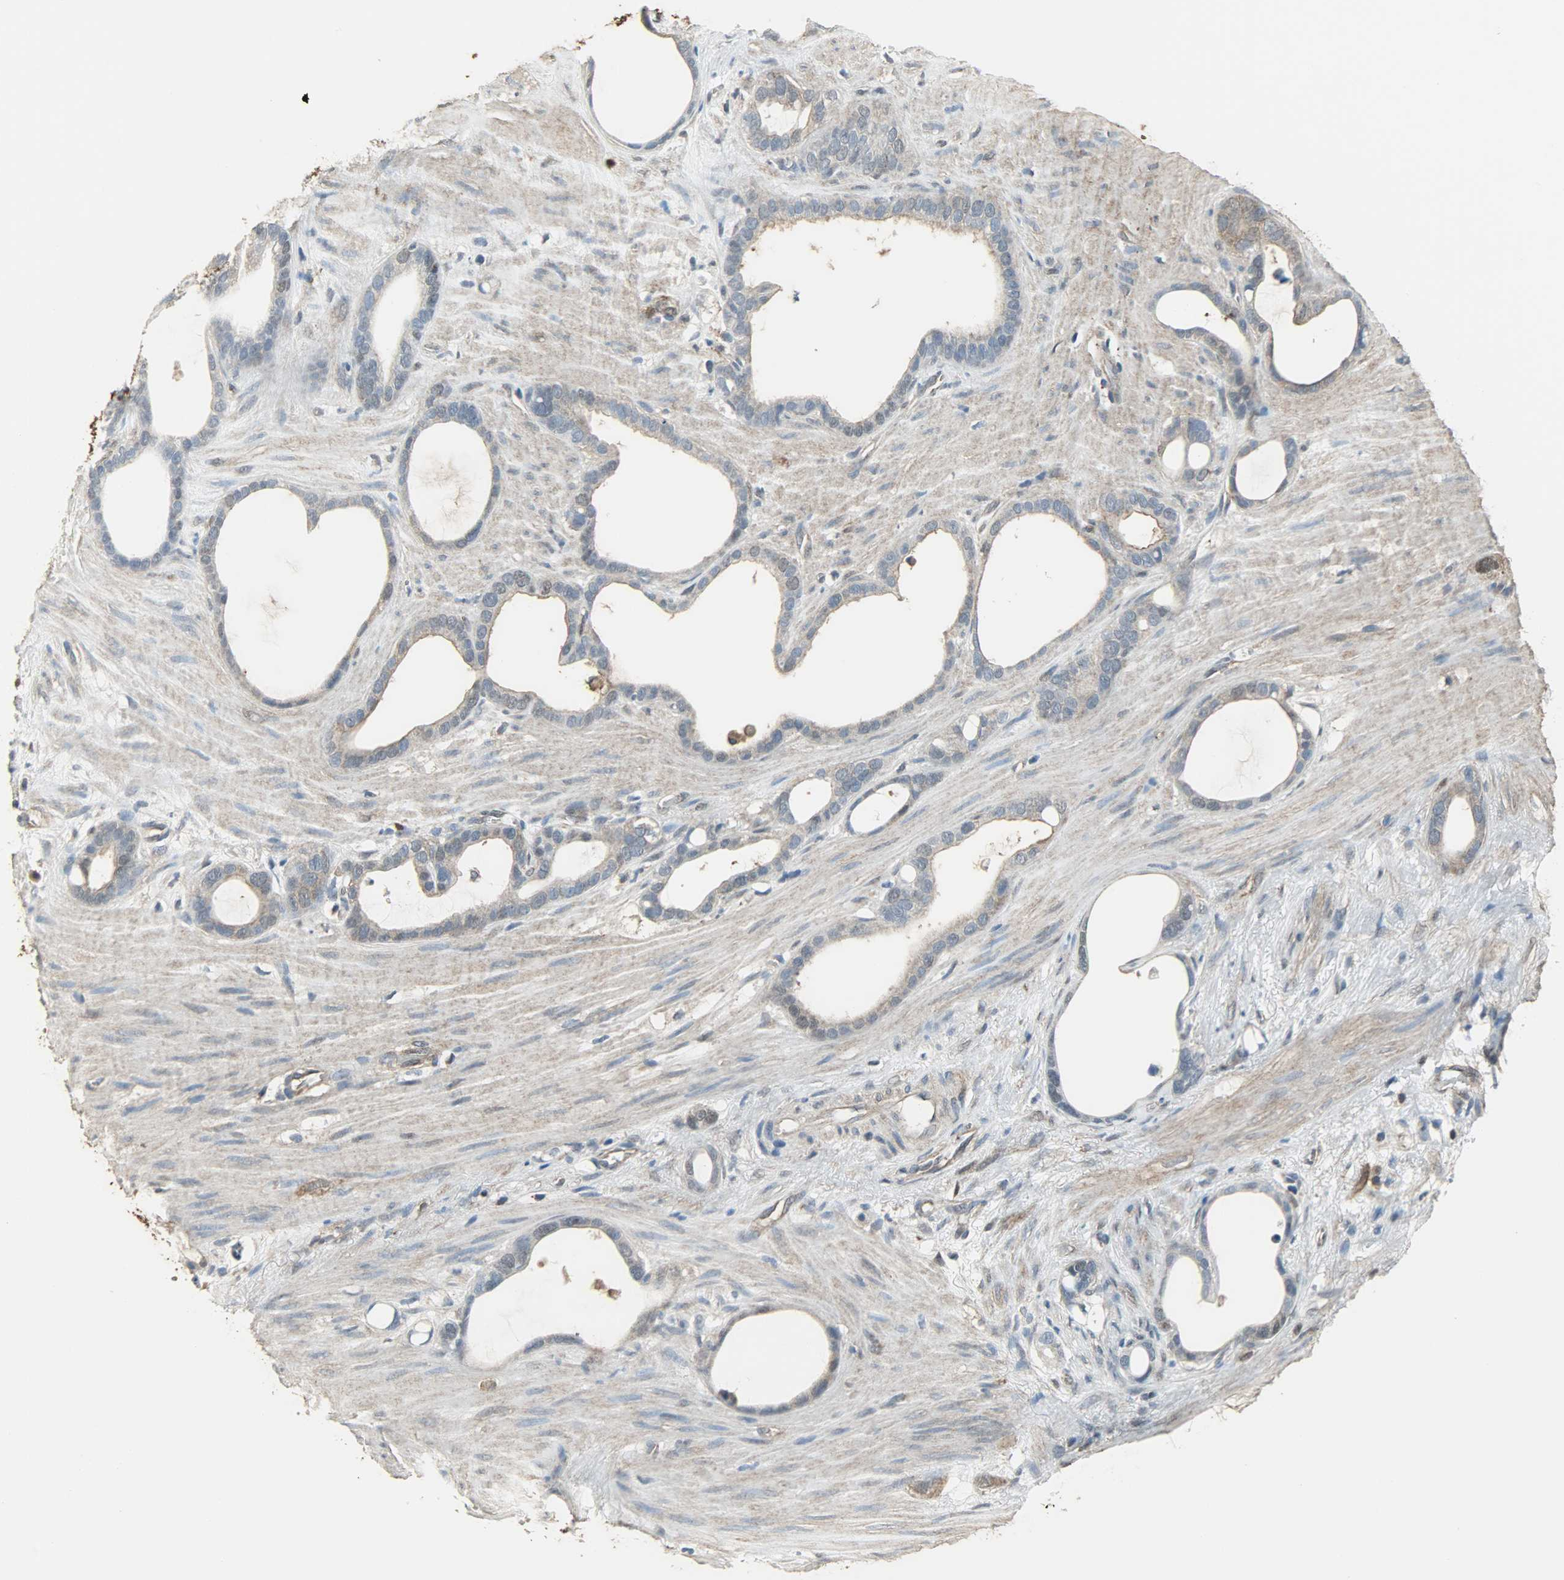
{"staining": {"intensity": "weak", "quantity": "25%-75%", "location": "cytoplasmic/membranous"}, "tissue": "stomach cancer", "cell_type": "Tumor cells", "image_type": "cancer", "snomed": [{"axis": "morphology", "description": "Adenocarcinoma, NOS"}, {"axis": "topography", "description": "Stomach"}], "caption": "Immunohistochemistry (IHC) of stomach cancer (adenocarcinoma) reveals low levels of weak cytoplasmic/membranous positivity in approximately 25%-75% of tumor cells.", "gene": "LDHB", "patient": {"sex": "female", "age": 75}}